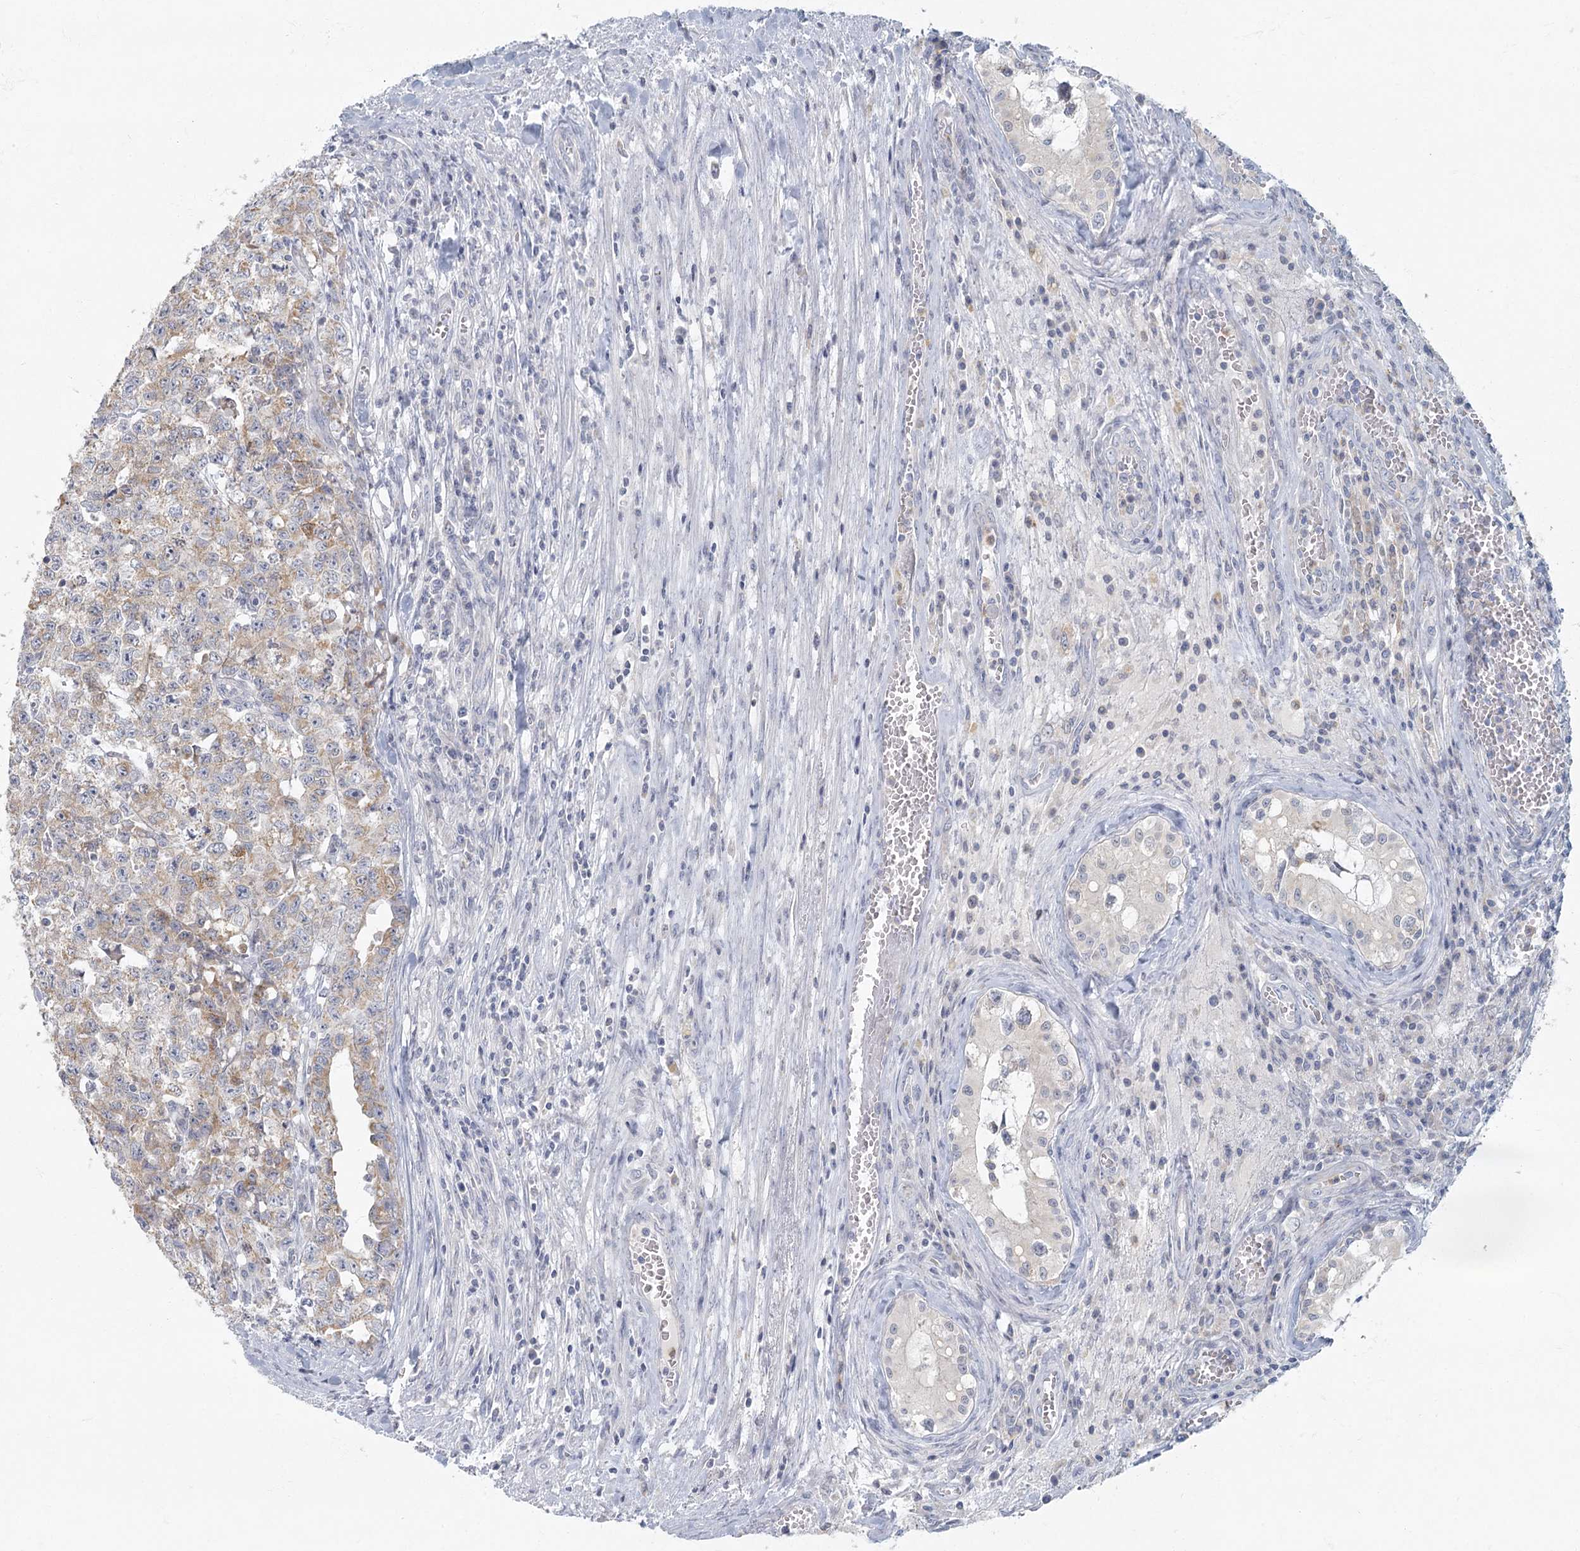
{"staining": {"intensity": "weak", "quantity": "25%-75%", "location": "cytoplasmic/membranous"}, "tissue": "testis cancer", "cell_type": "Tumor cells", "image_type": "cancer", "snomed": [{"axis": "morphology", "description": "Carcinoma, Embryonal, NOS"}, {"axis": "topography", "description": "Testis"}], "caption": "Approximately 25%-75% of tumor cells in testis cancer (embryonal carcinoma) demonstrate weak cytoplasmic/membranous protein staining as visualized by brown immunohistochemical staining.", "gene": "FAM110C", "patient": {"sex": "male", "age": 28}}